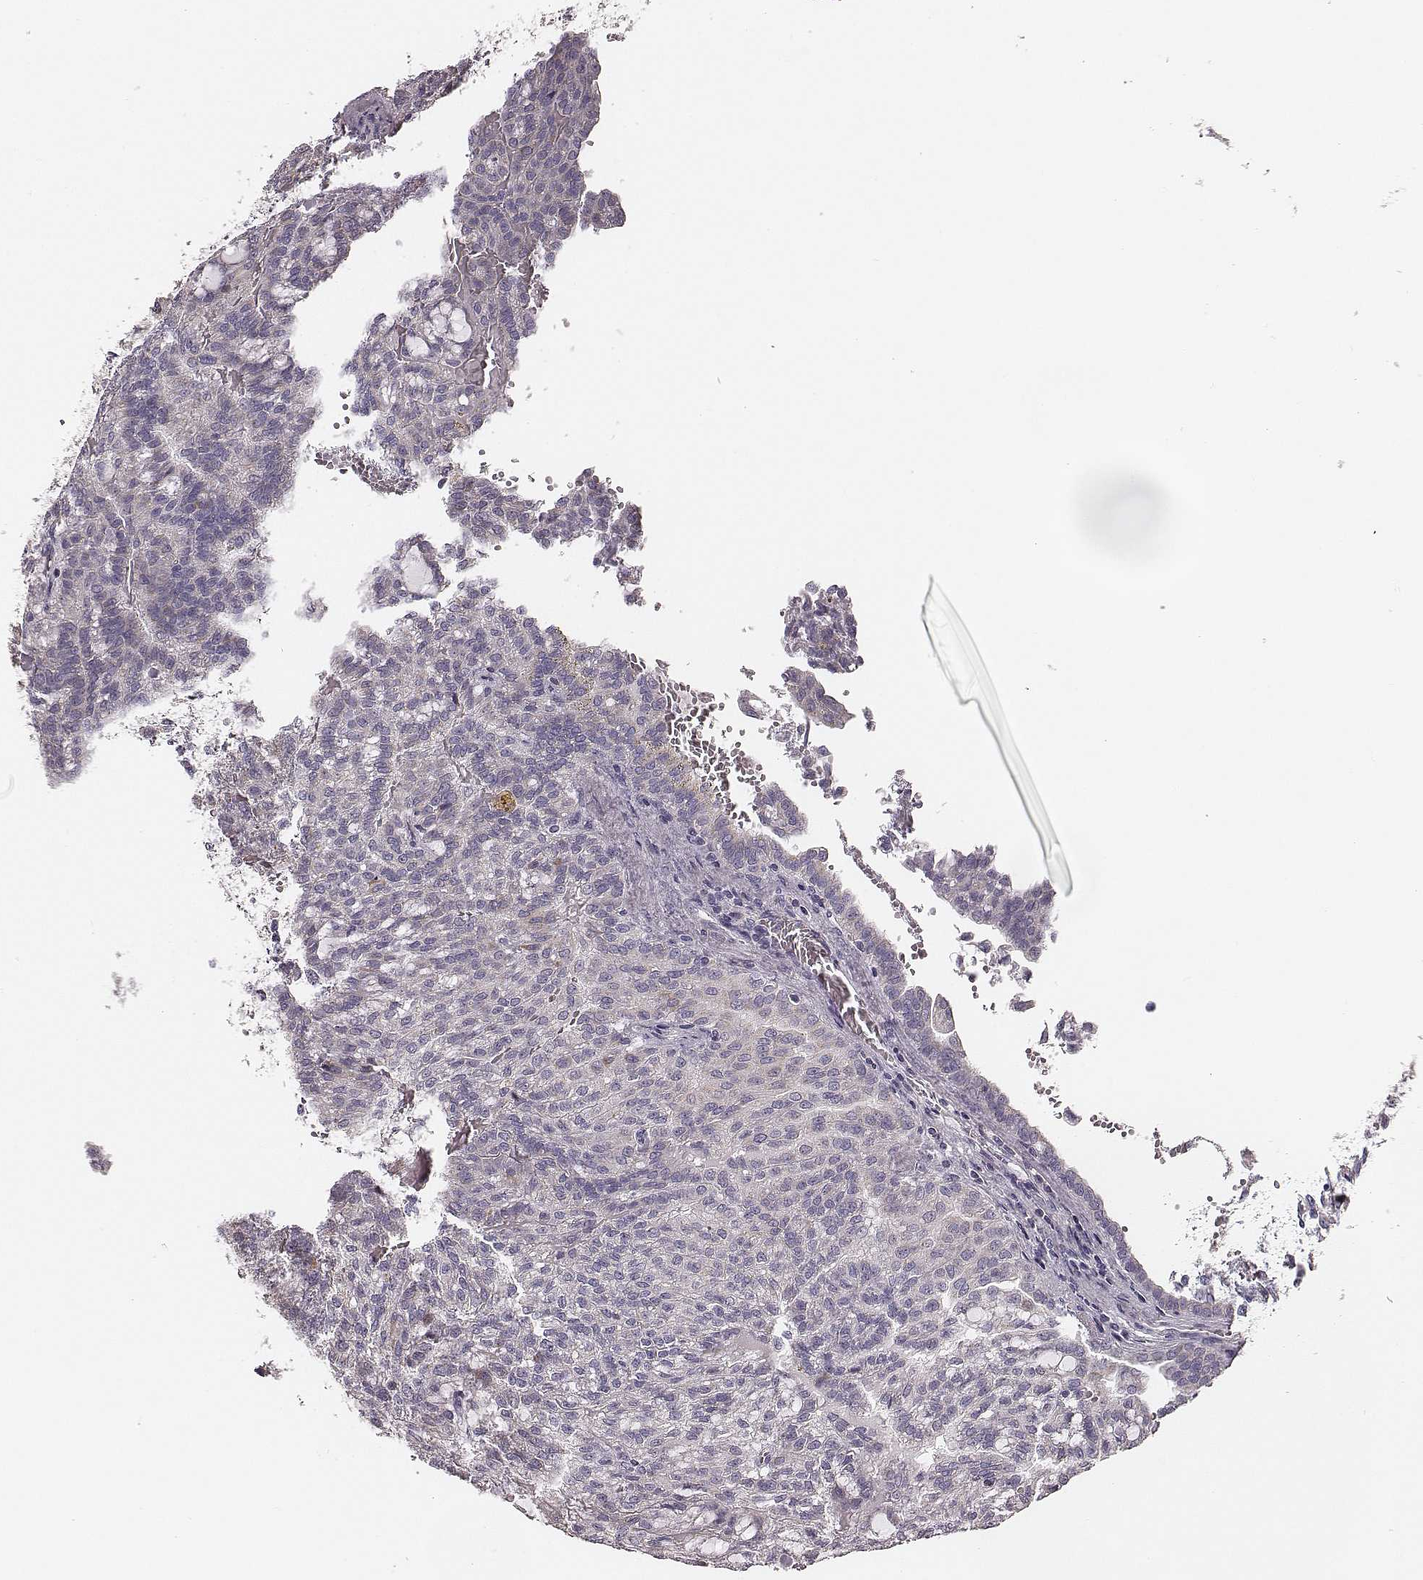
{"staining": {"intensity": "negative", "quantity": "none", "location": "none"}, "tissue": "renal cancer", "cell_type": "Tumor cells", "image_type": "cancer", "snomed": [{"axis": "morphology", "description": "Adenocarcinoma, NOS"}, {"axis": "topography", "description": "Kidney"}], "caption": "DAB (3,3'-diaminobenzidine) immunohistochemical staining of human renal cancer displays no significant staining in tumor cells.", "gene": "UBL4B", "patient": {"sex": "male", "age": 63}}